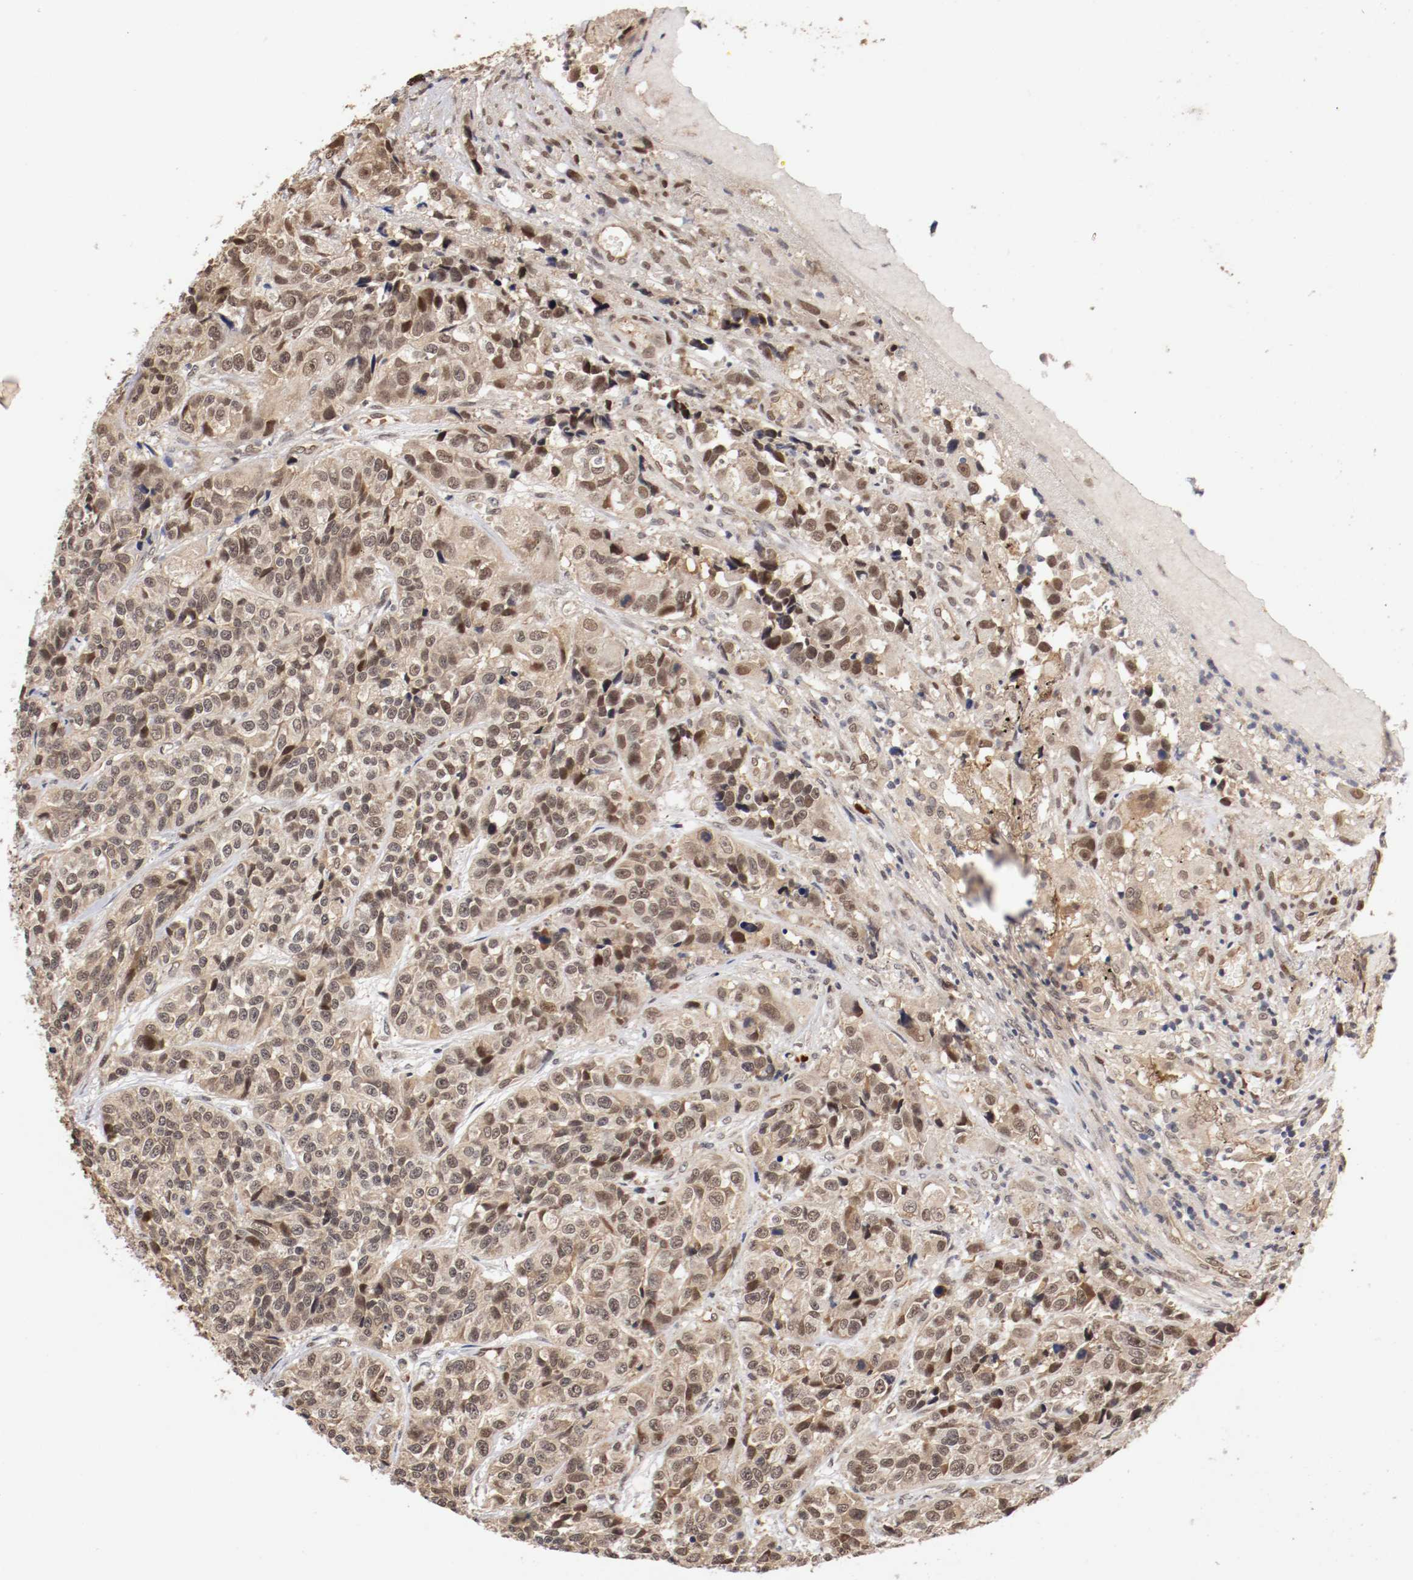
{"staining": {"intensity": "weak", "quantity": ">75%", "location": "cytoplasmic/membranous,nuclear"}, "tissue": "urothelial cancer", "cell_type": "Tumor cells", "image_type": "cancer", "snomed": [{"axis": "morphology", "description": "Urothelial carcinoma, High grade"}, {"axis": "topography", "description": "Urinary bladder"}], "caption": "Human urothelial cancer stained with a brown dye demonstrates weak cytoplasmic/membranous and nuclear positive positivity in approximately >75% of tumor cells.", "gene": "DNMT3B", "patient": {"sex": "female", "age": 81}}